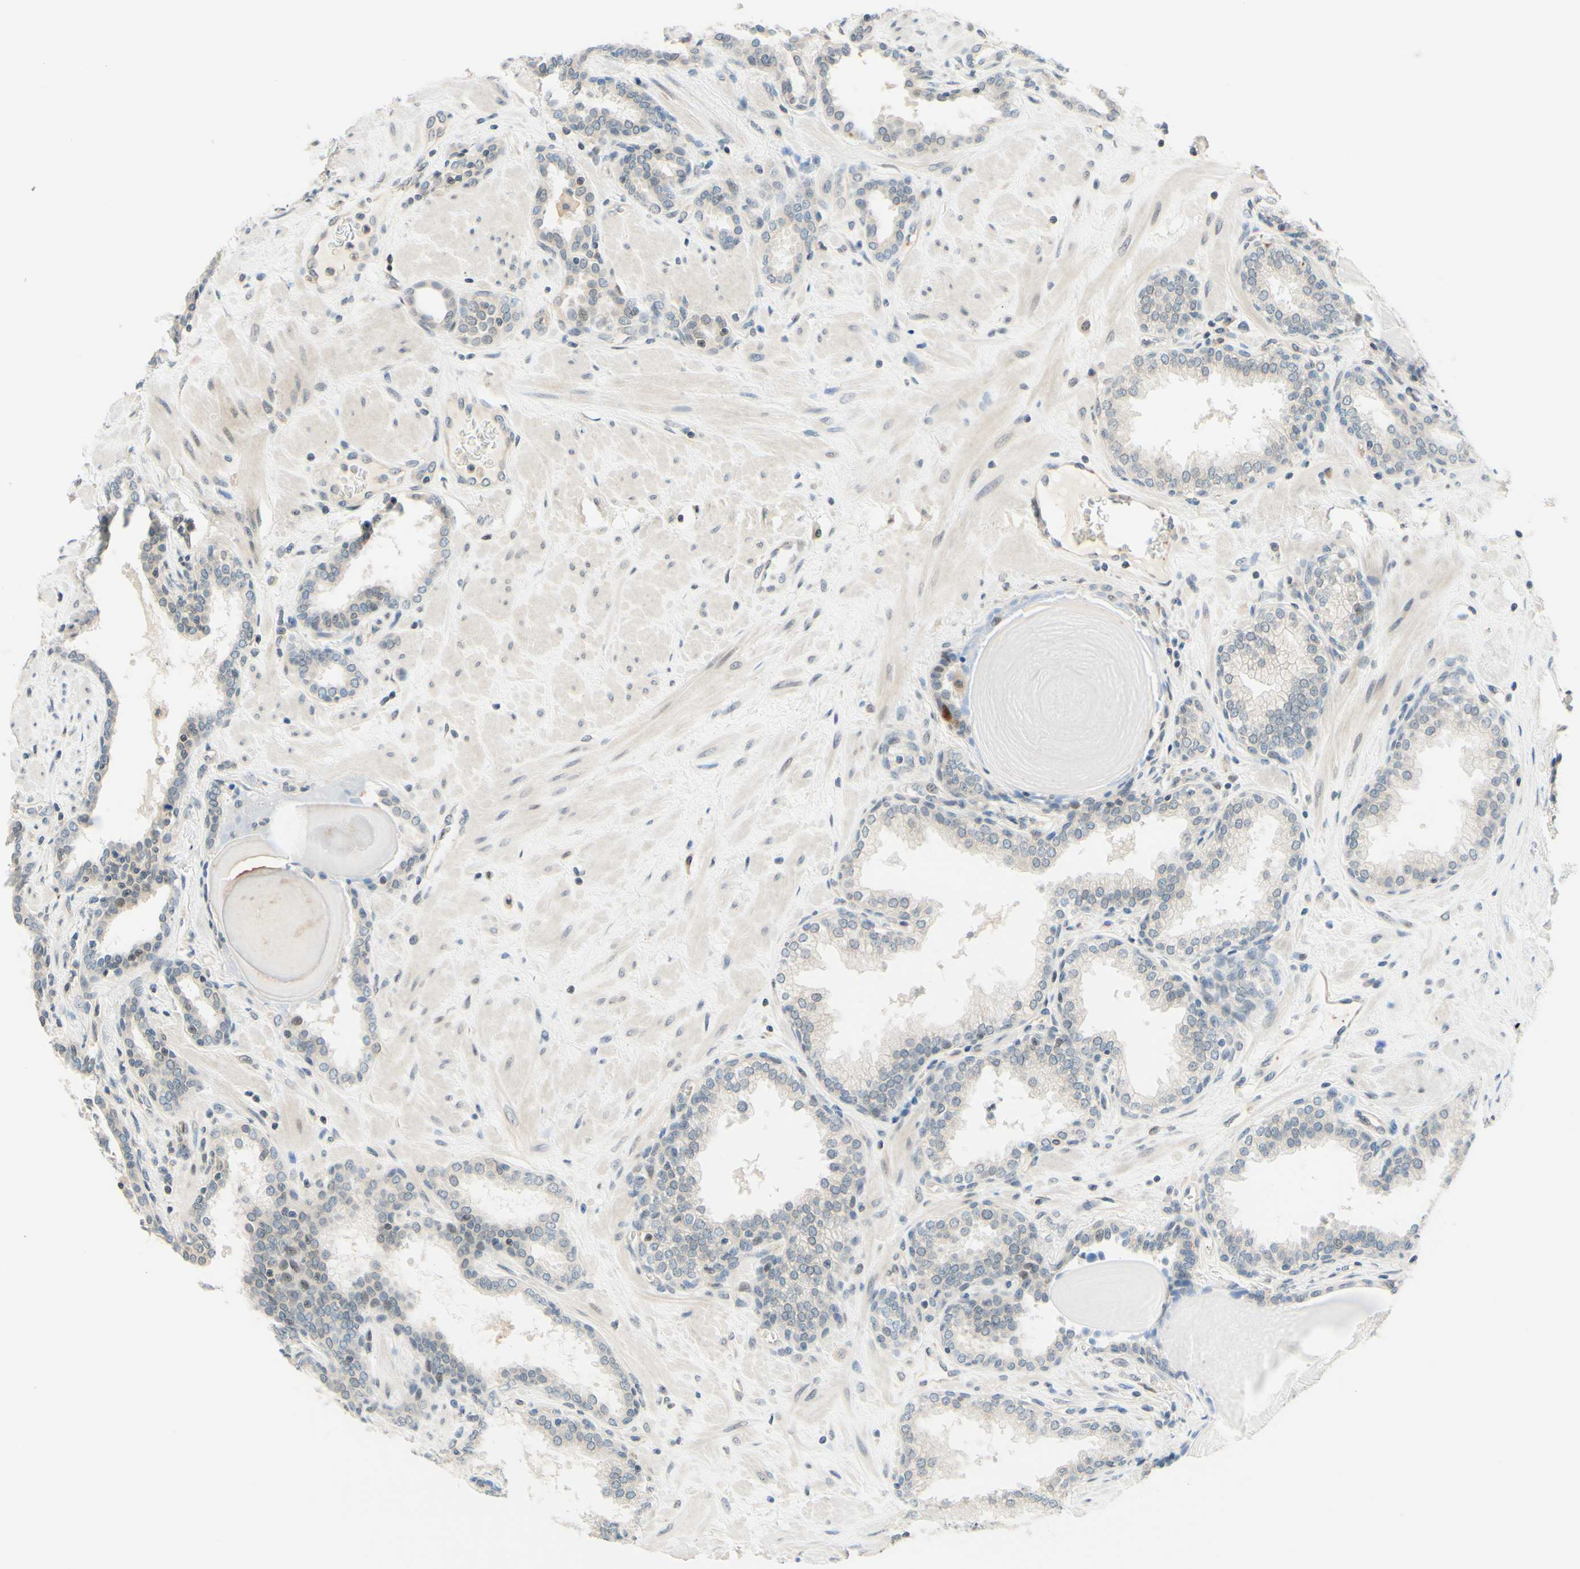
{"staining": {"intensity": "negative", "quantity": "none", "location": "none"}, "tissue": "prostate", "cell_type": "Glandular cells", "image_type": "normal", "snomed": [{"axis": "morphology", "description": "Normal tissue, NOS"}, {"axis": "topography", "description": "Prostate"}], "caption": "Glandular cells show no significant protein staining in normal prostate. (DAB (3,3'-diaminobenzidine) immunohistochemistry visualized using brightfield microscopy, high magnification).", "gene": "C2CD2L", "patient": {"sex": "male", "age": 51}}